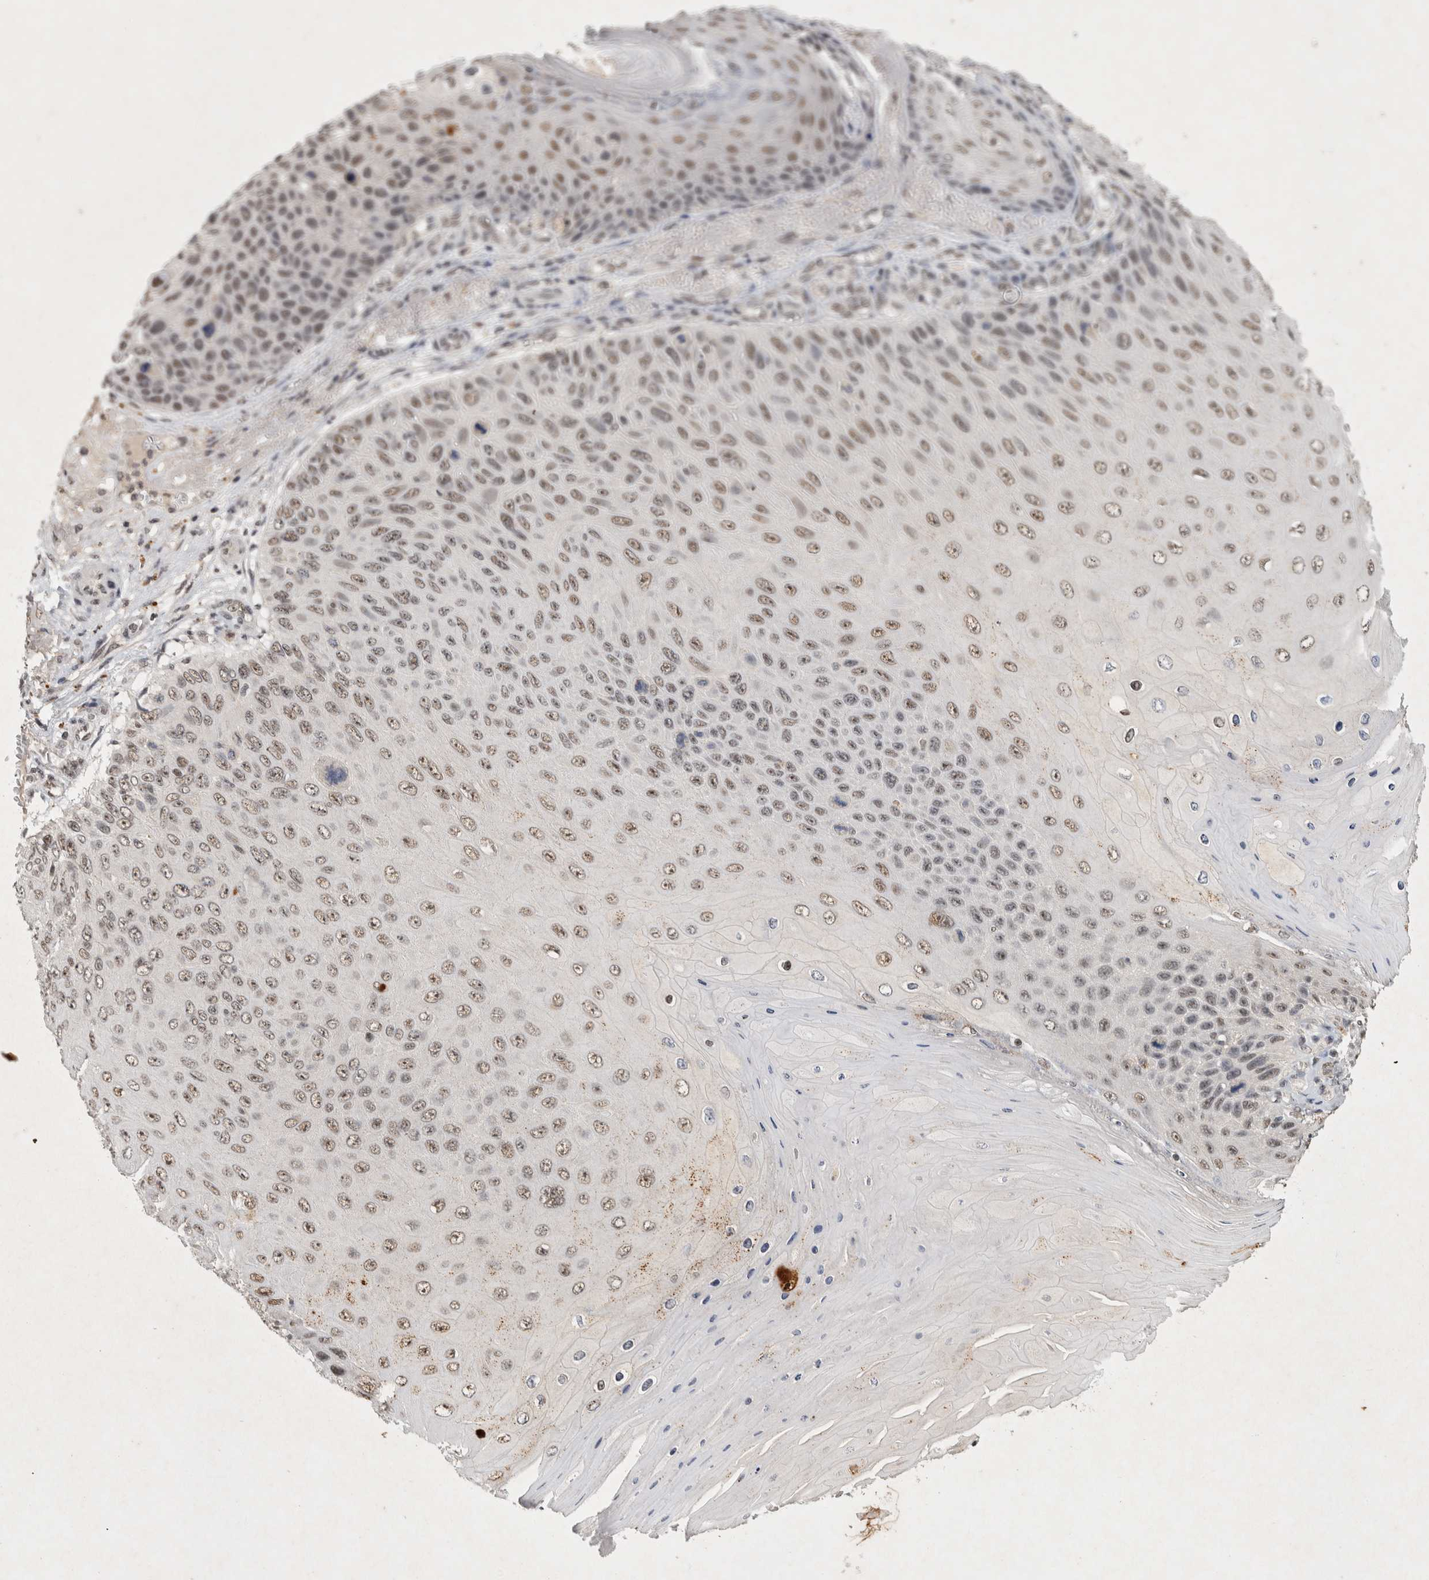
{"staining": {"intensity": "moderate", "quantity": "25%-75%", "location": "nuclear"}, "tissue": "skin cancer", "cell_type": "Tumor cells", "image_type": "cancer", "snomed": [{"axis": "morphology", "description": "Squamous cell carcinoma, NOS"}, {"axis": "topography", "description": "Skin"}], "caption": "Skin cancer (squamous cell carcinoma) stained for a protein reveals moderate nuclear positivity in tumor cells.", "gene": "XRCC5", "patient": {"sex": "female", "age": 88}}